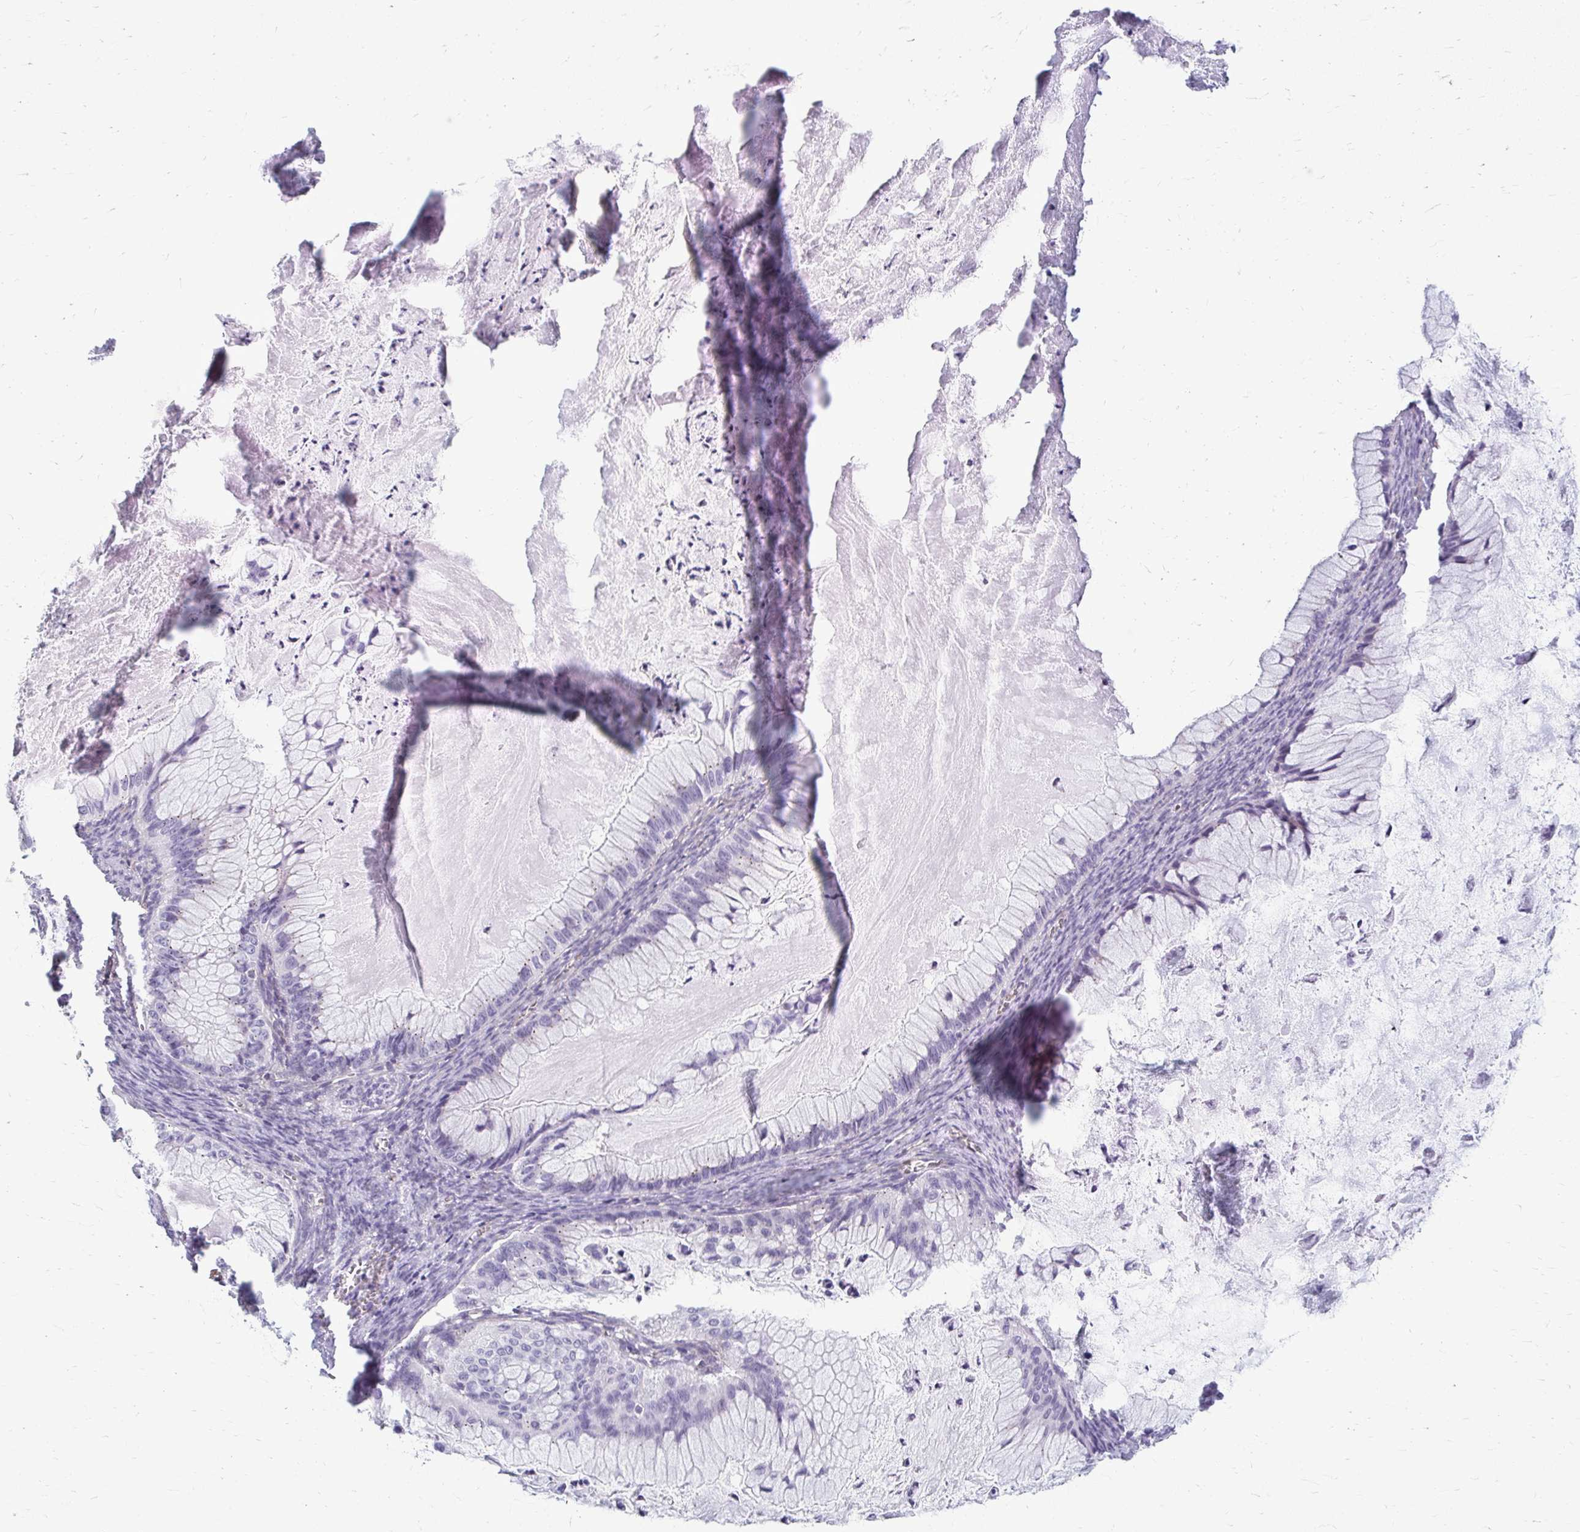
{"staining": {"intensity": "negative", "quantity": "none", "location": "none"}, "tissue": "ovarian cancer", "cell_type": "Tumor cells", "image_type": "cancer", "snomed": [{"axis": "morphology", "description": "Cystadenocarcinoma, mucinous, NOS"}, {"axis": "topography", "description": "Ovary"}], "caption": "The immunohistochemistry image has no significant positivity in tumor cells of ovarian cancer tissue.", "gene": "DEPP1", "patient": {"sex": "female", "age": 72}}